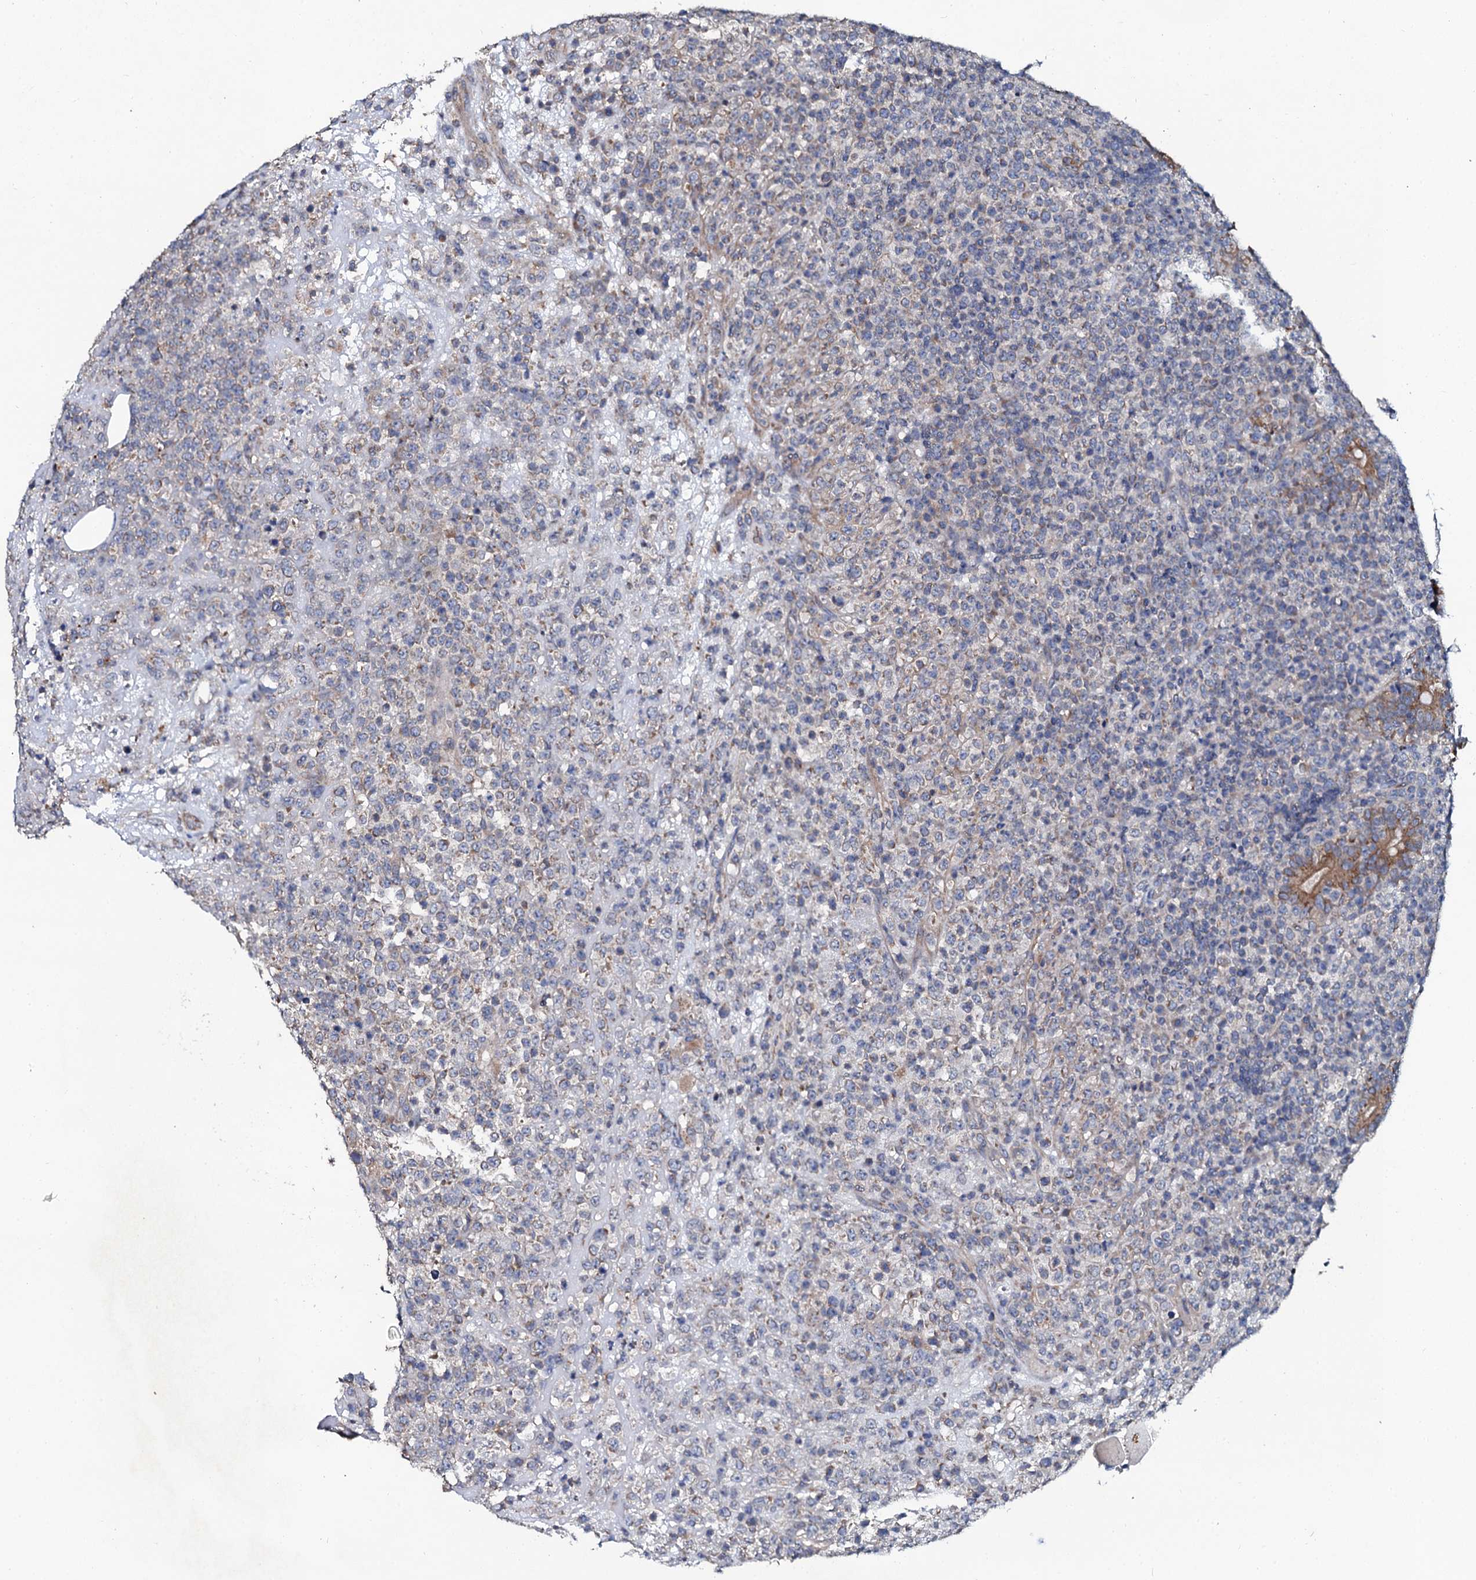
{"staining": {"intensity": "weak", "quantity": "<25%", "location": "cytoplasmic/membranous"}, "tissue": "lymphoma", "cell_type": "Tumor cells", "image_type": "cancer", "snomed": [{"axis": "morphology", "description": "Malignant lymphoma, non-Hodgkin's type, High grade"}, {"axis": "topography", "description": "Colon"}], "caption": "Image shows no significant protein staining in tumor cells of high-grade malignant lymphoma, non-Hodgkin's type.", "gene": "GLCE", "patient": {"sex": "female", "age": 53}}